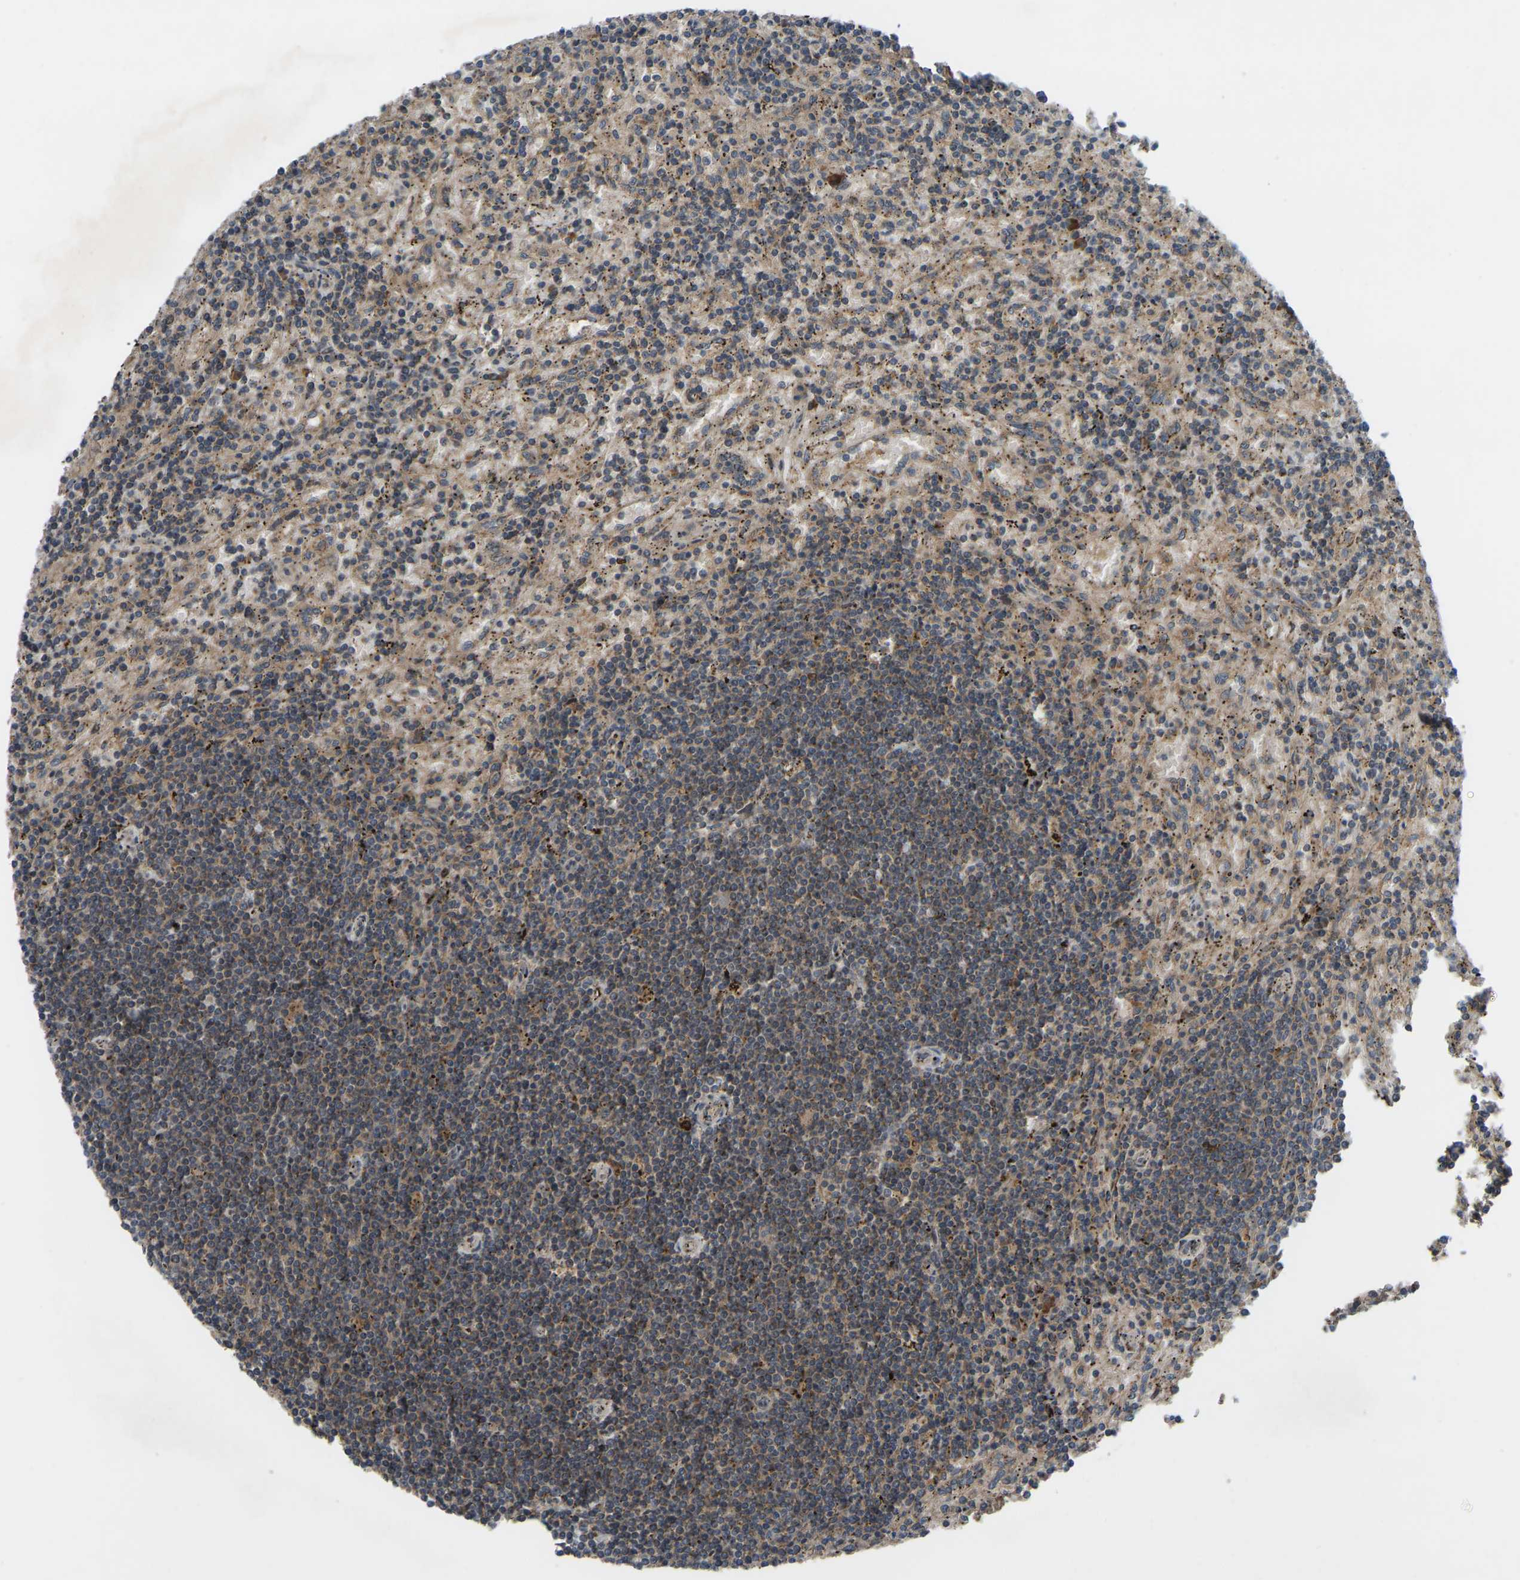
{"staining": {"intensity": "weak", "quantity": ">75%", "location": "cytoplasmic/membranous"}, "tissue": "lymphoma", "cell_type": "Tumor cells", "image_type": "cancer", "snomed": [{"axis": "morphology", "description": "Malignant lymphoma, non-Hodgkin's type, Low grade"}, {"axis": "topography", "description": "Spleen"}], "caption": "Low-grade malignant lymphoma, non-Hodgkin's type stained with a brown dye displays weak cytoplasmic/membranous positive staining in about >75% of tumor cells.", "gene": "ZNF71", "patient": {"sex": "male", "age": 76}}